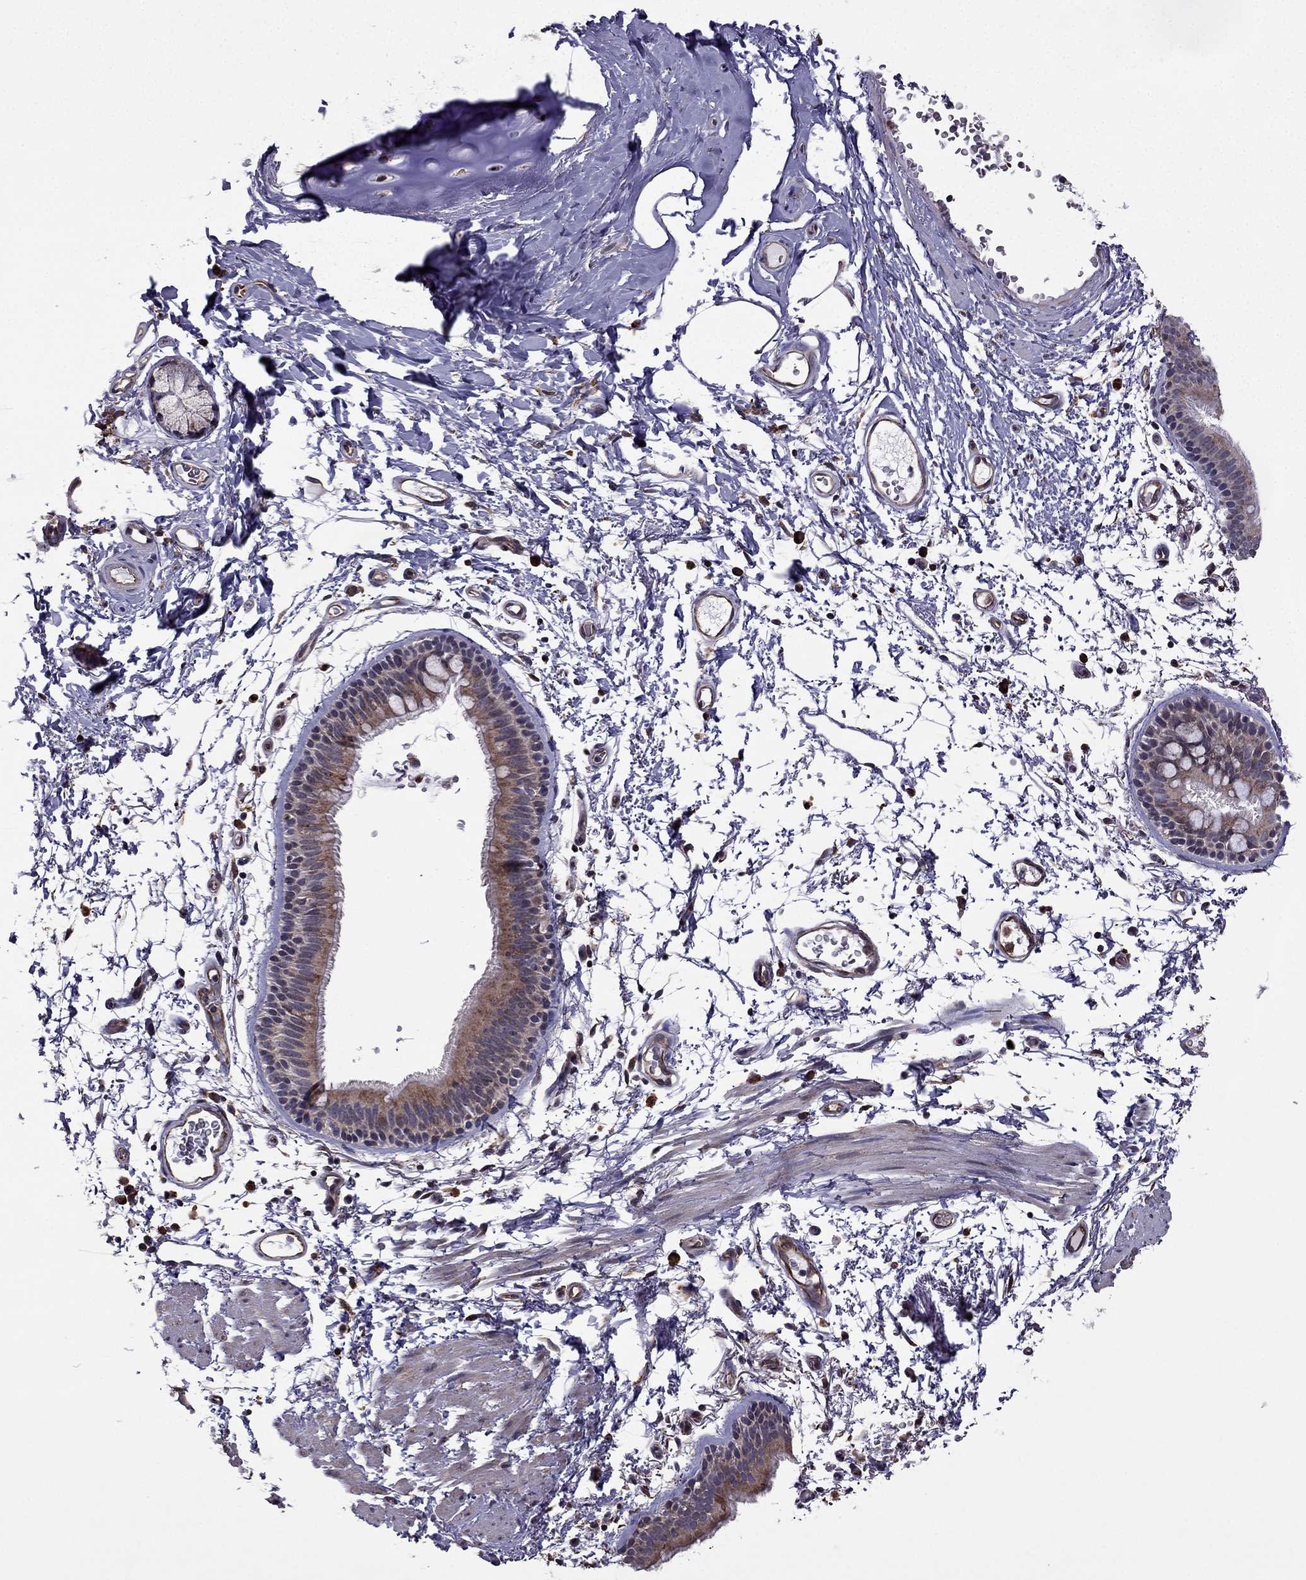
{"staining": {"intensity": "moderate", "quantity": "25%-75%", "location": "cytoplasmic/membranous"}, "tissue": "bronchus", "cell_type": "Respiratory epithelial cells", "image_type": "normal", "snomed": [{"axis": "morphology", "description": "Normal tissue, NOS"}, {"axis": "topography", "description": "Lymph node"}, {"axis": "topography", "description": "Bronchus"}], "caption": "This photomicrograph shows immunohistochemistry staining of unremarkable human bronchus, with medium moderate cytoplasmic/membranous staining in approximately 25%-75% of respiratory epithelial cells.", "gene": "IKBIP", "patient": {"sex": "female", "age": 70}}